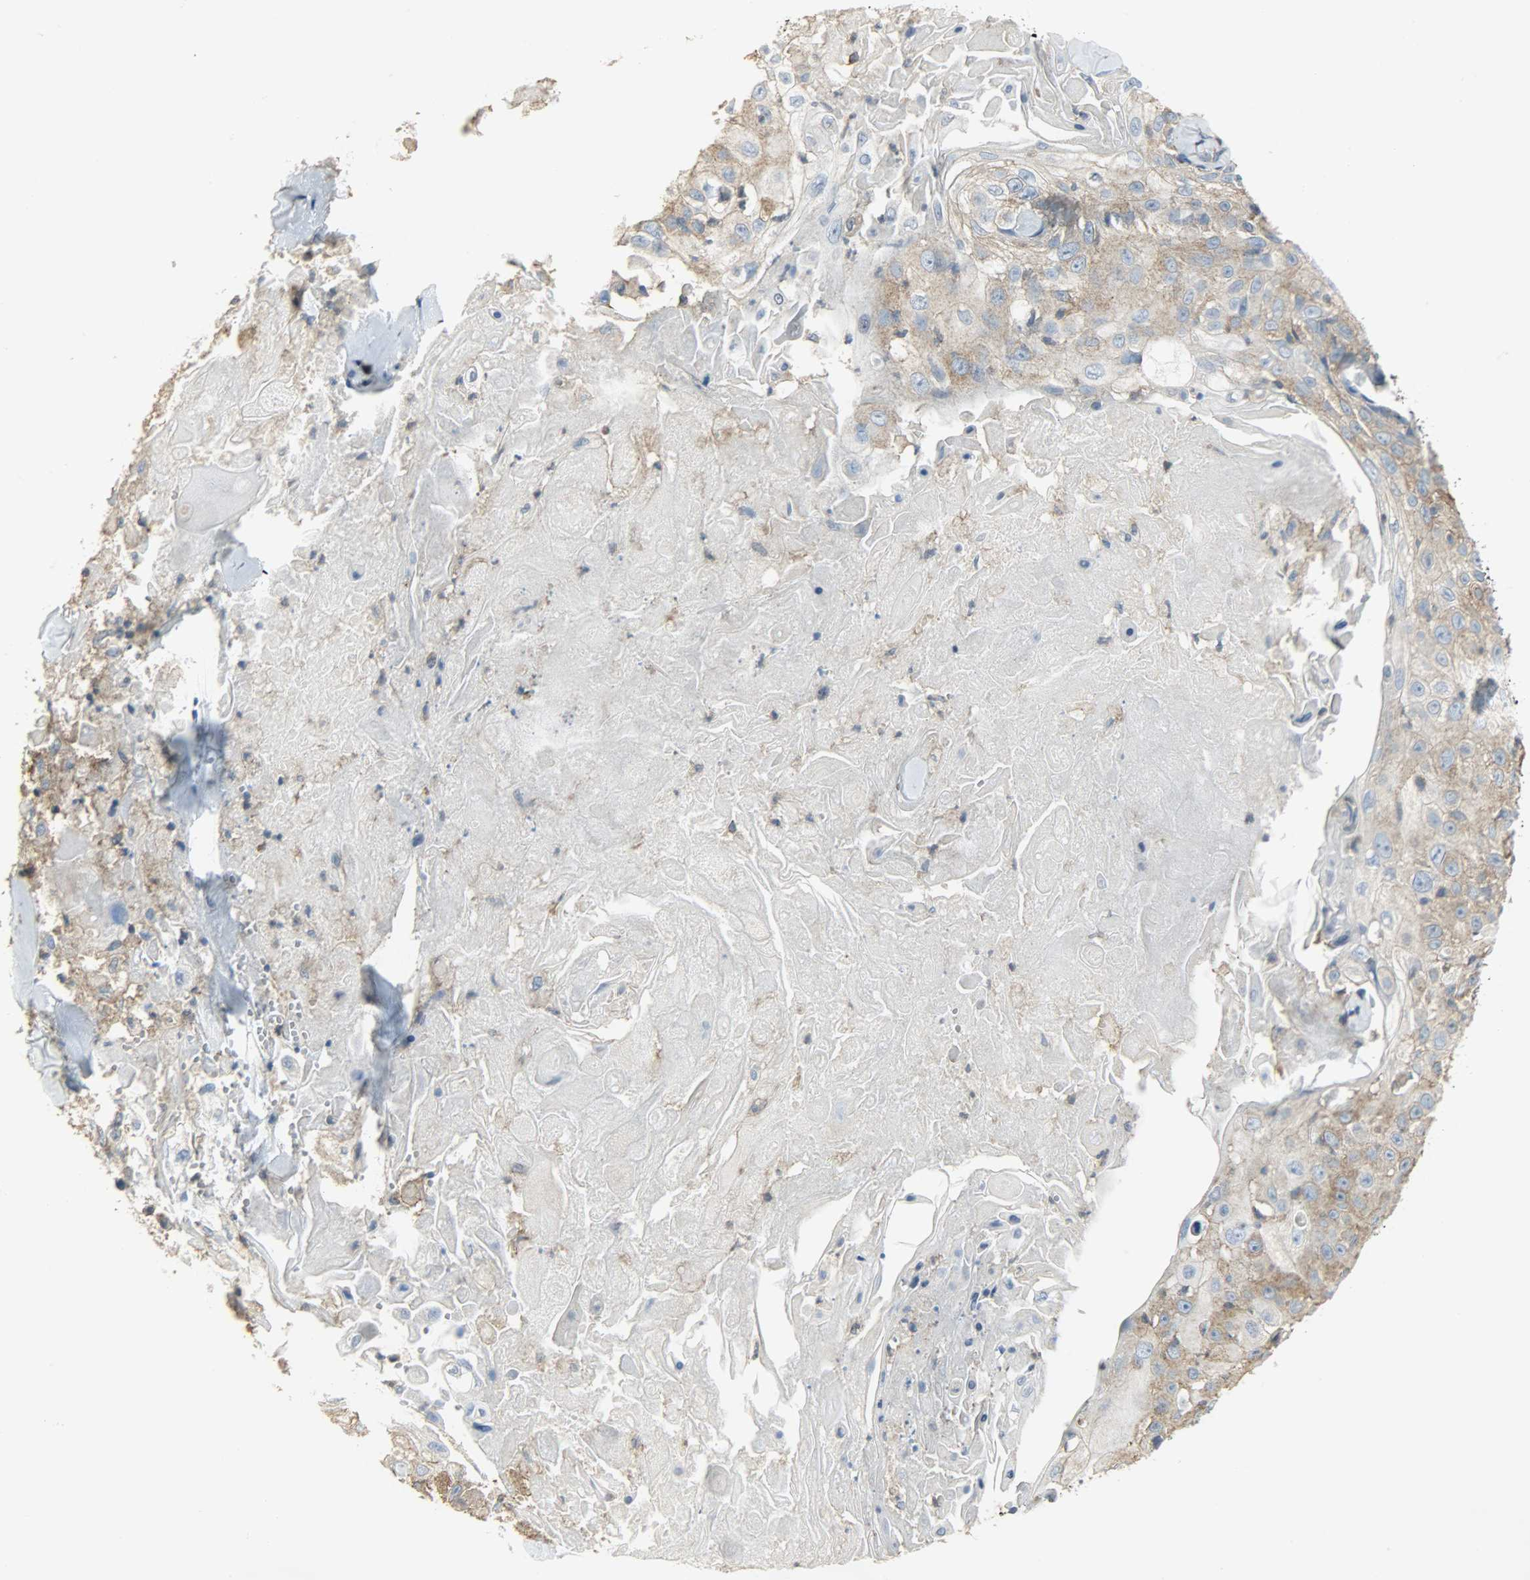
{"staining": {"intensity": "weak", "quantity": ">75%", "location": "cytoplasmic/membranous"}, "tissue": "skin cancer", "cell_type": "Tumor cells", "image_type": "cancer", "snomed": [{"axis": "morphology", "description": "Squamous cell carcinoma, NOS"}, {"axis": "topography", "description": "Skin"}], "caption": "IHC image of neoplastic tissue: skin squamous cell carcinoma stained using immunohistochemistry demonstrates low levels of weak protein expression localized specifically in the cytoplasmic/membranous of tumor cells, appearing as a cytoplasmic/membranous brown color.", "gene": "DNAJA4", "patient": {"sex": "male", "age": 86}}